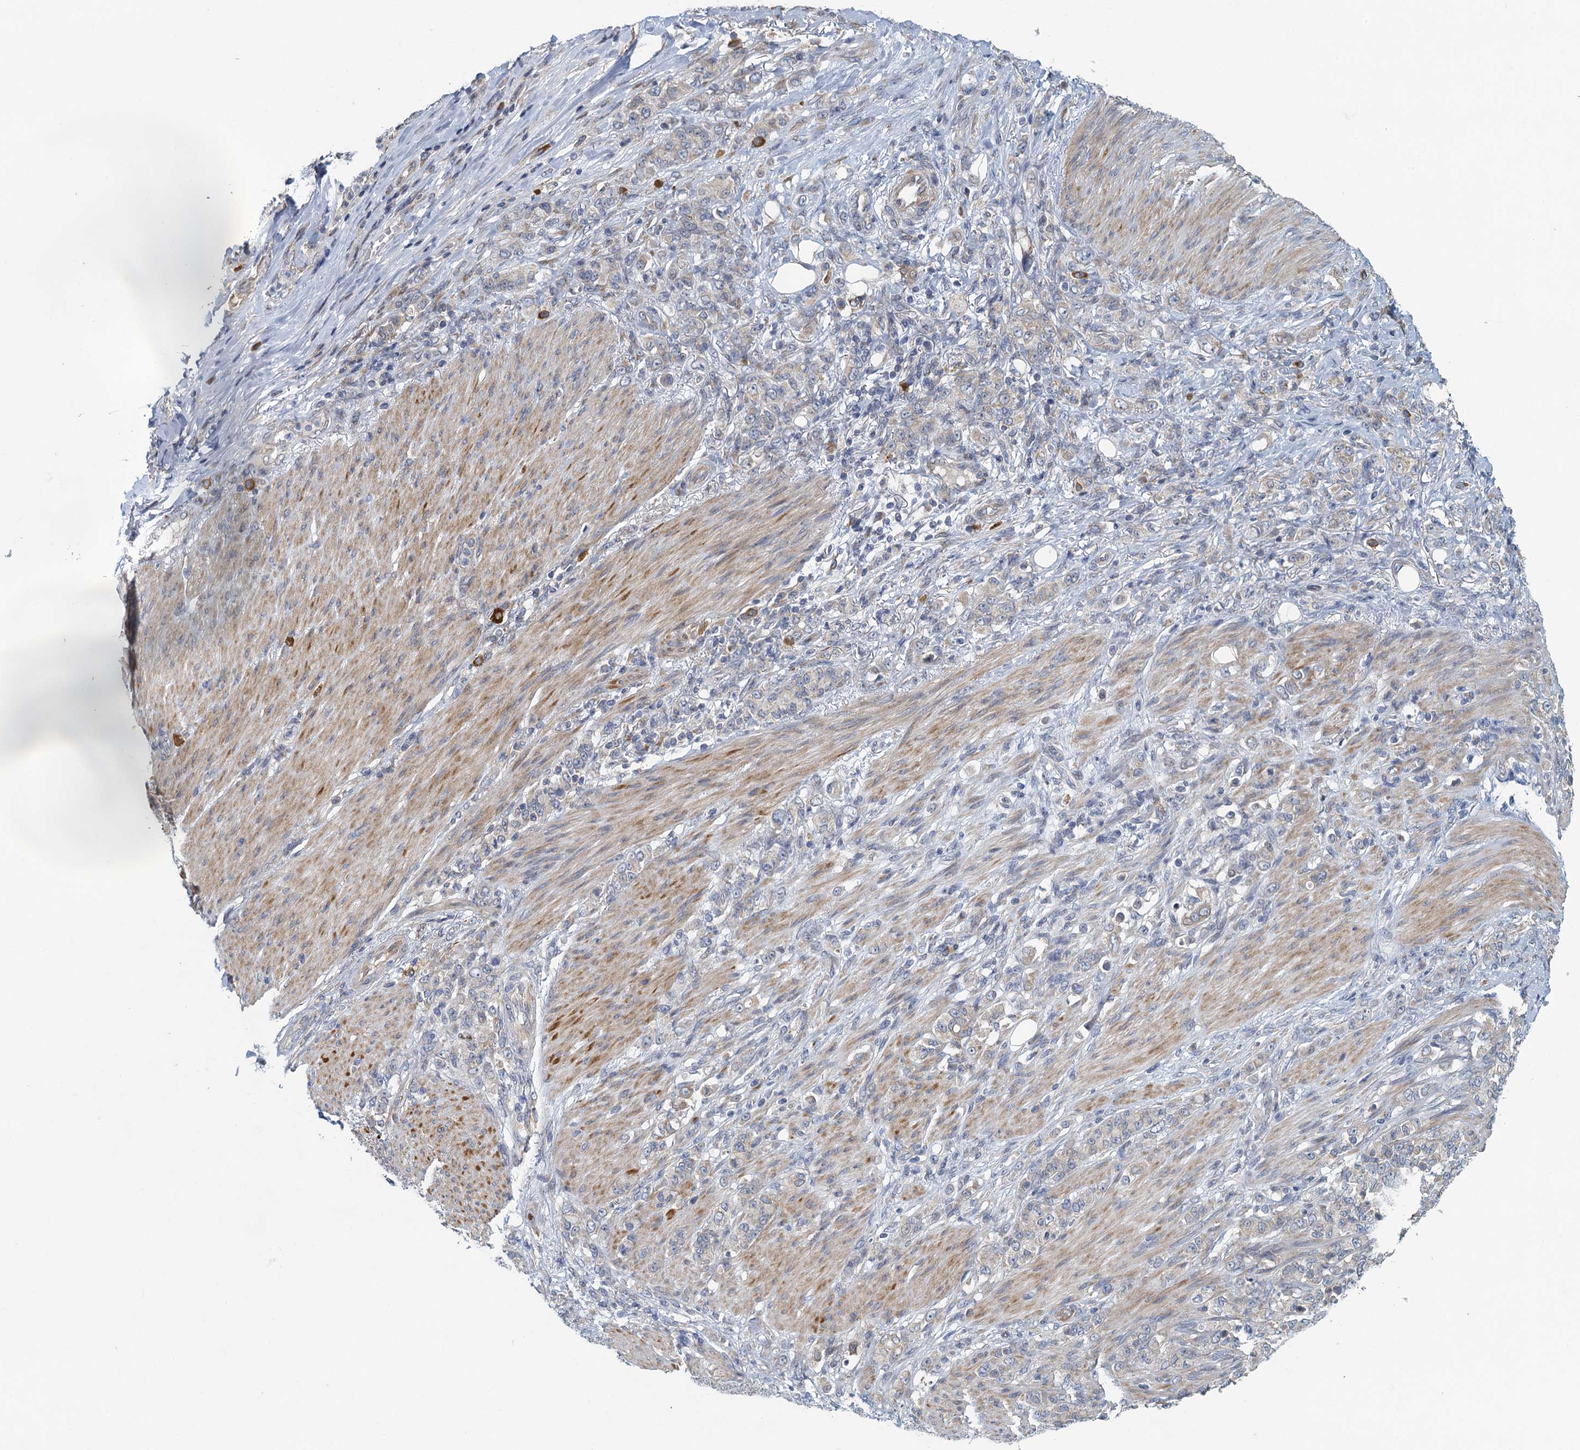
{"staining": {"intensity": "negative", "quantity": "none", "location": "none"}, "tissue": "stomach cancer", "cell_type": "Tumor cells", "image_type": "cancer", "snomed": [{"axis": "morphology", "description": "Adenocarcinoma, NOS"}, {"axis": "topography", "description": "Stomach"}], "caption": "This photomicrograph is of stomach adenocarcinoma stained with immunohistochemistry to label a protein in brown with the nuclei are counter-stained blue. There is no staining in tumor cells. (Brightfield microscopy of DAB (3,3'-diaminobenzidine) IHC at high magnification).", "gene": "ALG2", "patient": {"sex": "female", "age": 79}}